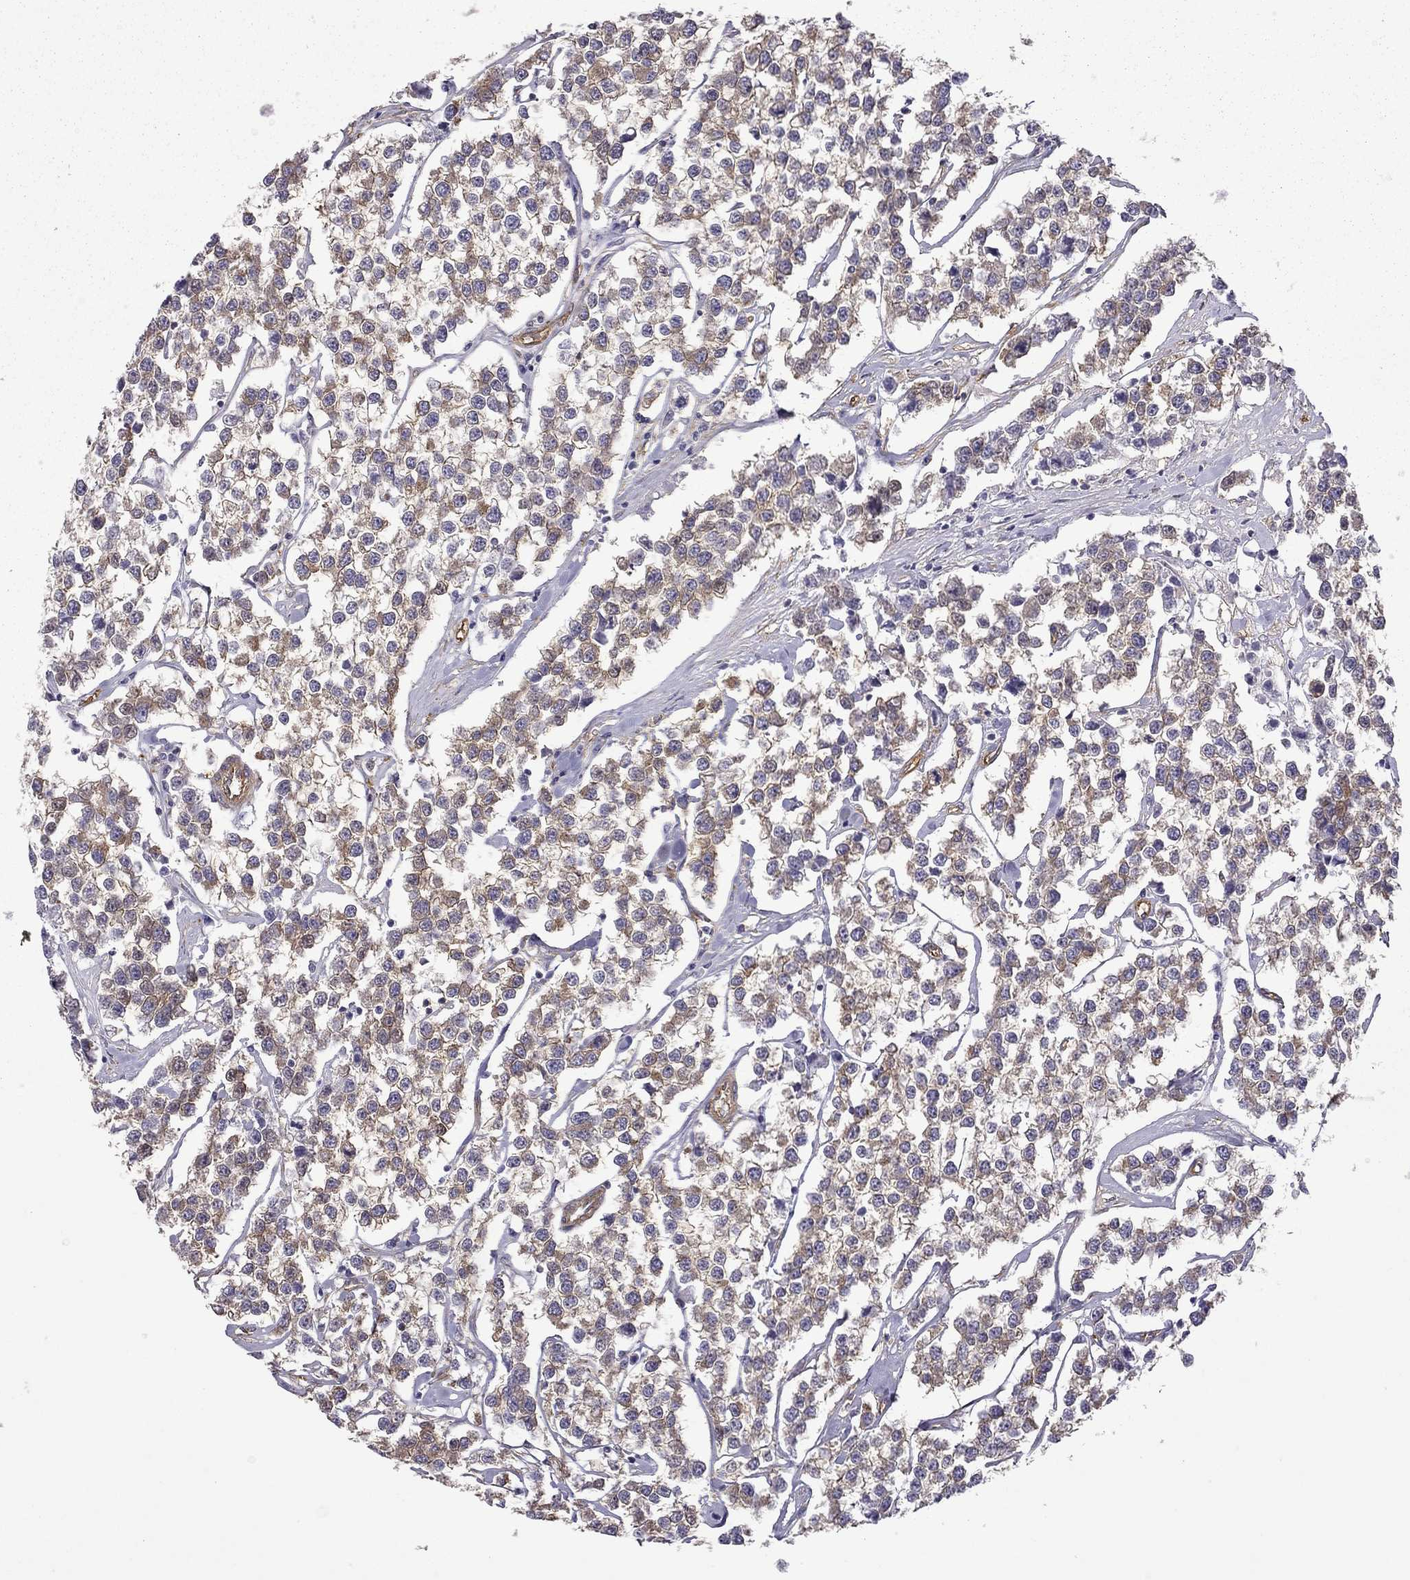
{"staining": {"intensity": "moderate", "quantity": ">75%", "location": "cytoplasmic/membranous"}, "tissue": "testis cancer", "cell_type": "Tumor cells", "image_type": "cancer", "snomed": [{"axis": "morphology", "description": "Seminoma, NOS"}, {"axis": "topography", "description": "Testis"}], "caption": "Immunohistochemistry of testis seminoma displays medium levels of moderate cytoplasmic/membranous expression in approximately >75% of tumor cells. (DAB IHC with brightfield microscopy, high magnification).", "gene": "MAP4", "patient": {"sex": "male", "age": 59}}